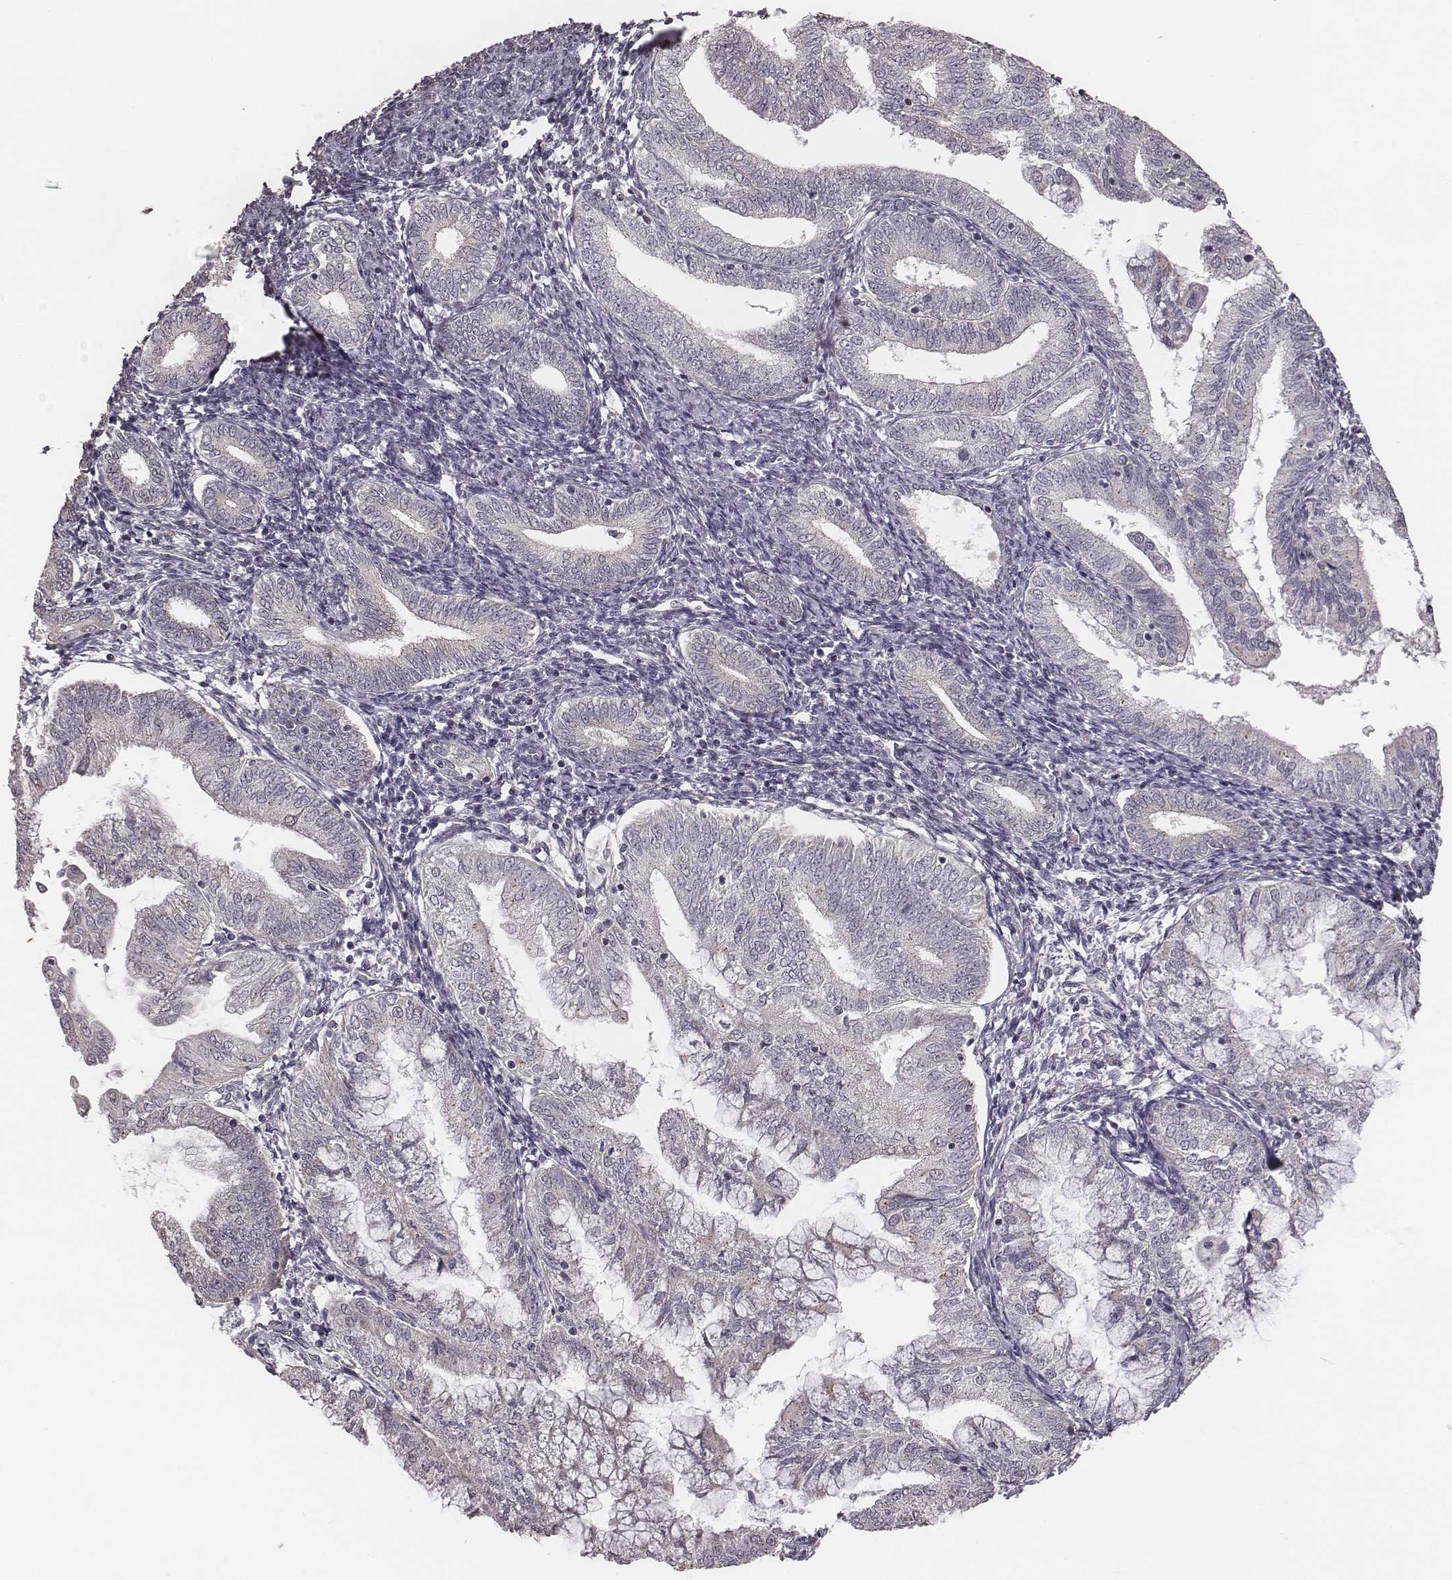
{"staining": {"intensity": "negative", "quantity": "none", "location": "none"}, "tissue": "endometrial cancer", "cell_type": "Tumor cells", "image_type": "cancer", "snomed": [{"axis": "morphology", "description": "Adenocarcinoma, NOS"}, {"axis": "topography", "description": "Endometrium"}], "caption": "Tumor cells are negative for protein expression in human endometrial cancer (adenocarcinoma).", "gene": "SLC7A4", "patient": {"sex": "female", "age": 55}}